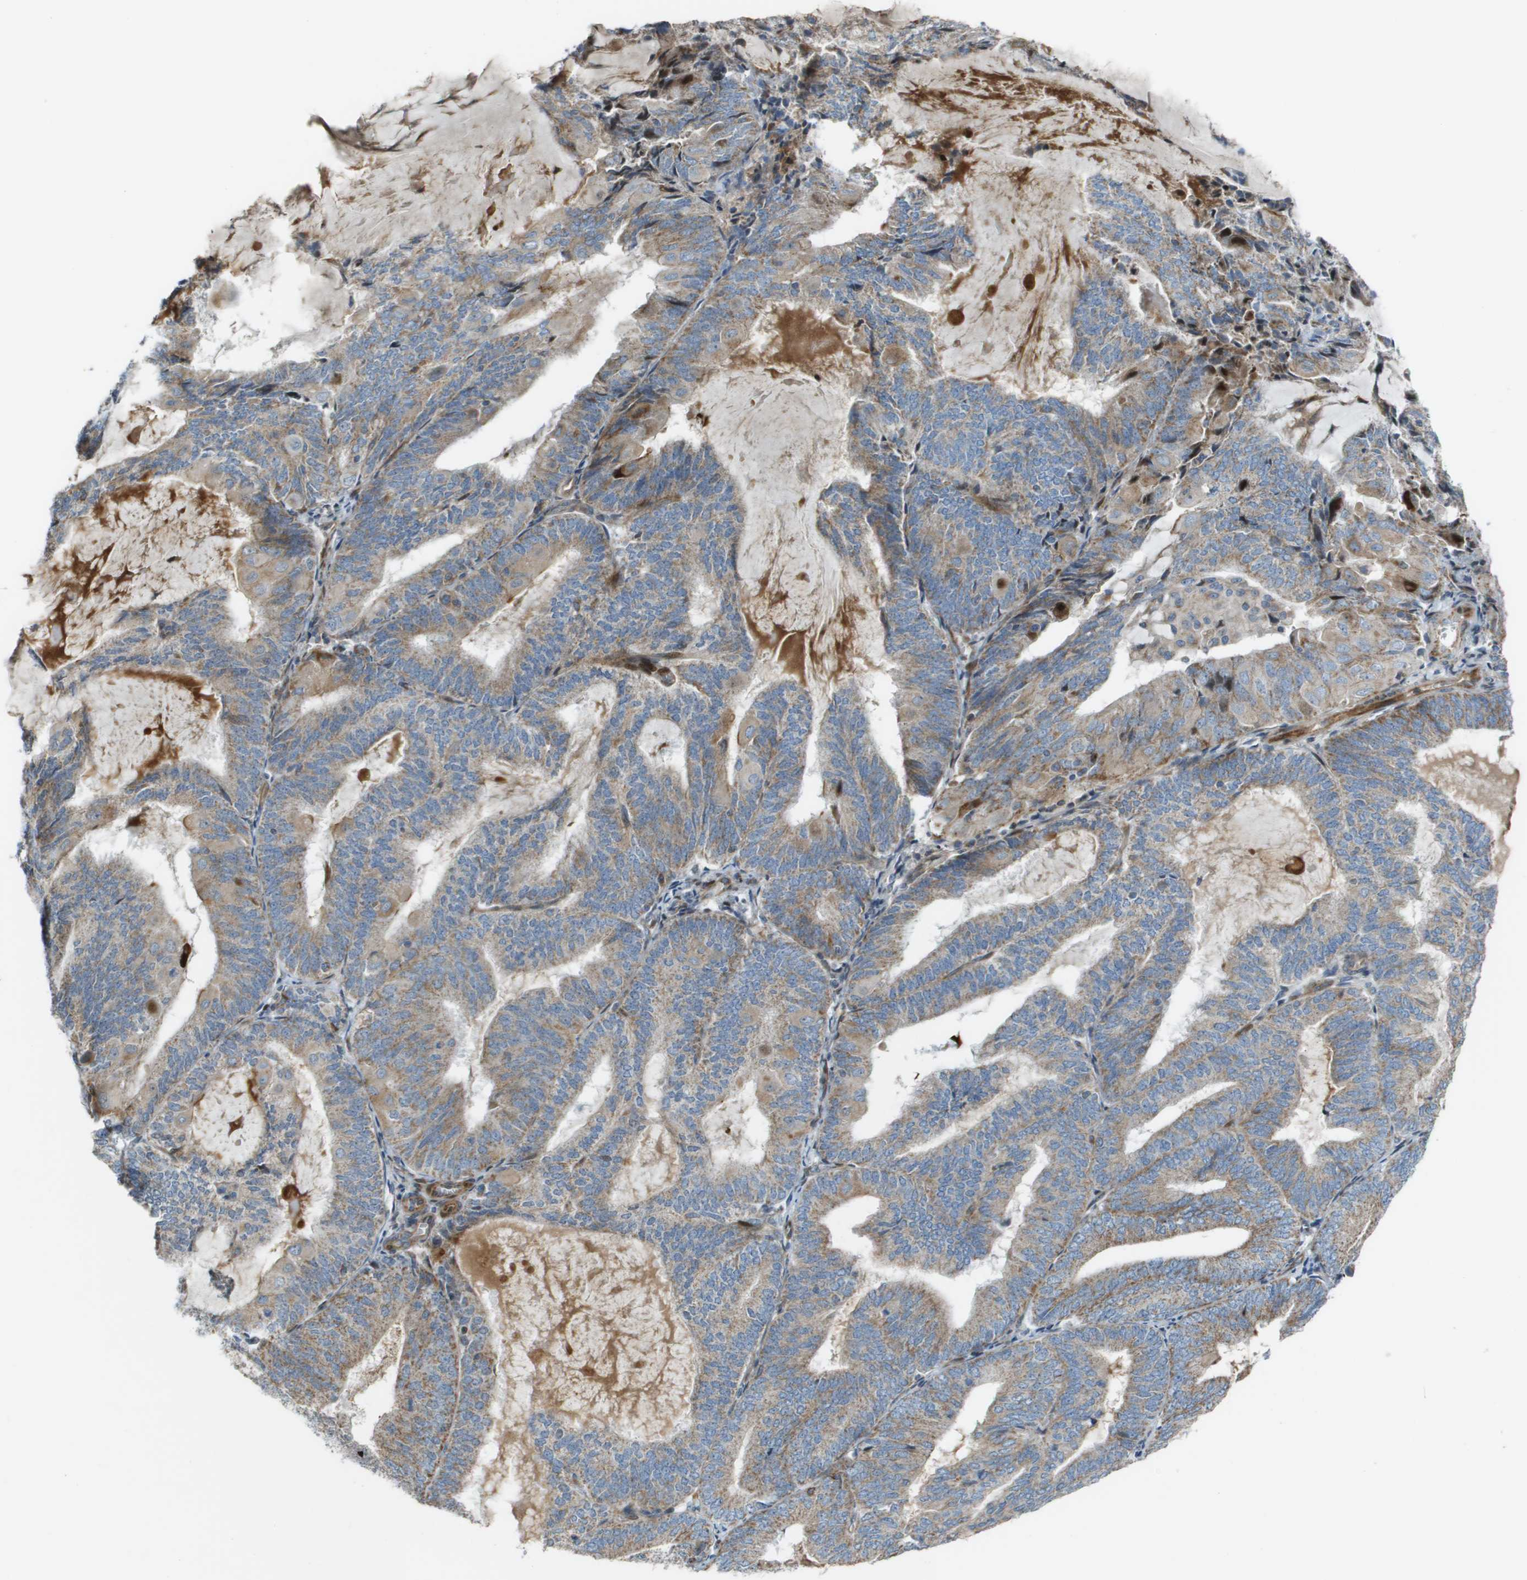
{"staining": {"intensity": "weak", "quantity": ">75%", "location": "cytoplasmic/membranous"}, "tissue": "endometrial cancer", "cell_type": "Tumor cells", "image_type": "cancer", "snomed": [{"axis": "morphology", "description": "Adenocarcinoma, NOS"}, {"axis": "topography", "description": "Endometrium"}], "caption": "DAB immunohistochemical staining of adenocarcinoma (endometrial) reveals weak cytoplasmic/membranous protein expression in about >75% of tumor cells. (DAB IHC, brown staining for protein, blue staining for nuclei).", "gene": "MGAT3", "patient": {"sex": "female", "age": 81}}